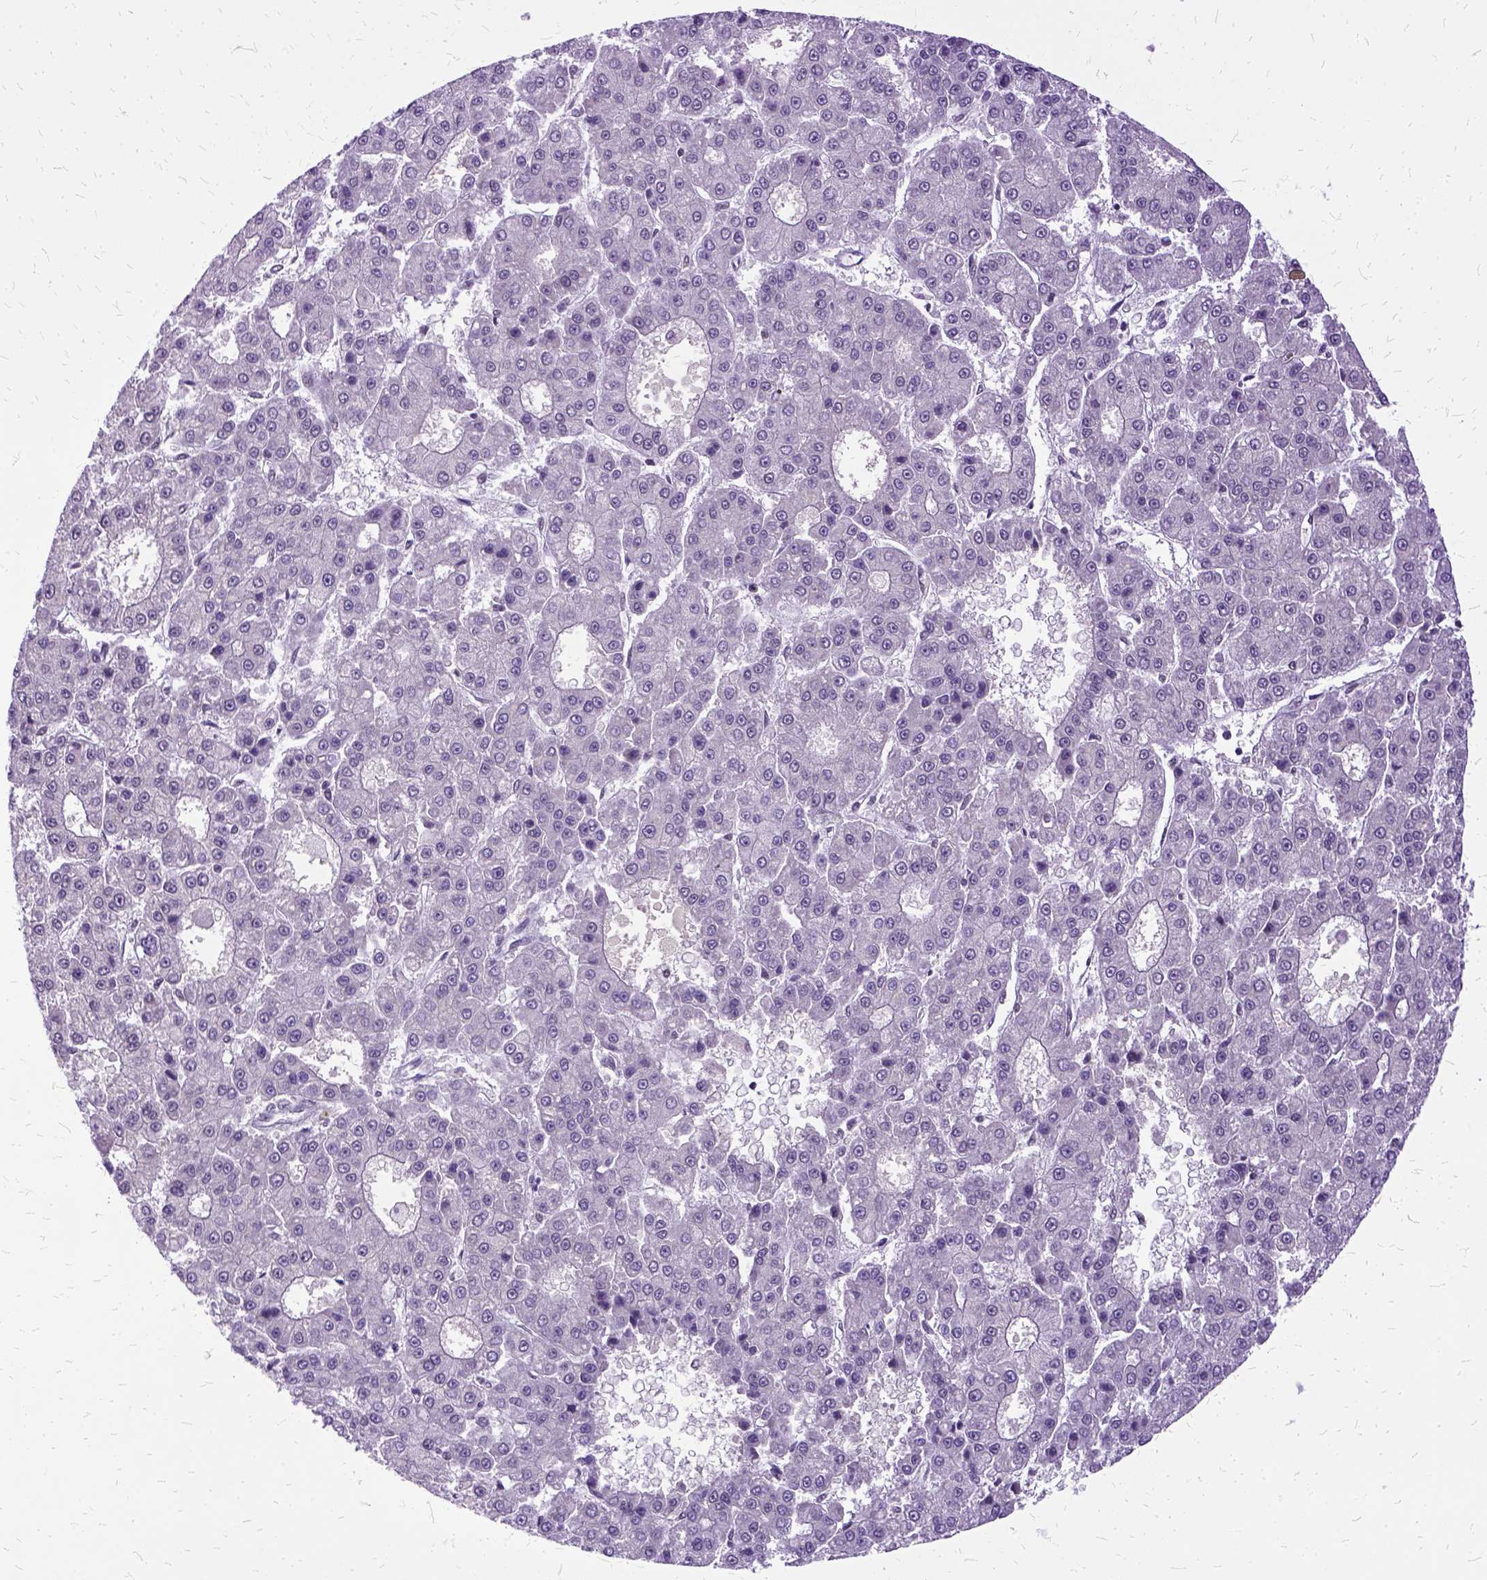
{"staining": {"intensity": "negative", "quantity": "none", "location": "none"}, "tissue": "liver cancer", "cell_type": "Tumor cells", "image_type": "cancer", "snomed": [{"axis": "morphology", "description": "Carcinoma, Hepatocellular, NOS"}, {"axis": "topography", "description": "Liver"}], "caption": "A micrograph of human liver hepatocellular carcinoma is negative for staining in tumor cells.", "gene": "SETD1A", "patient": {"sex": "male", "age": 70}}